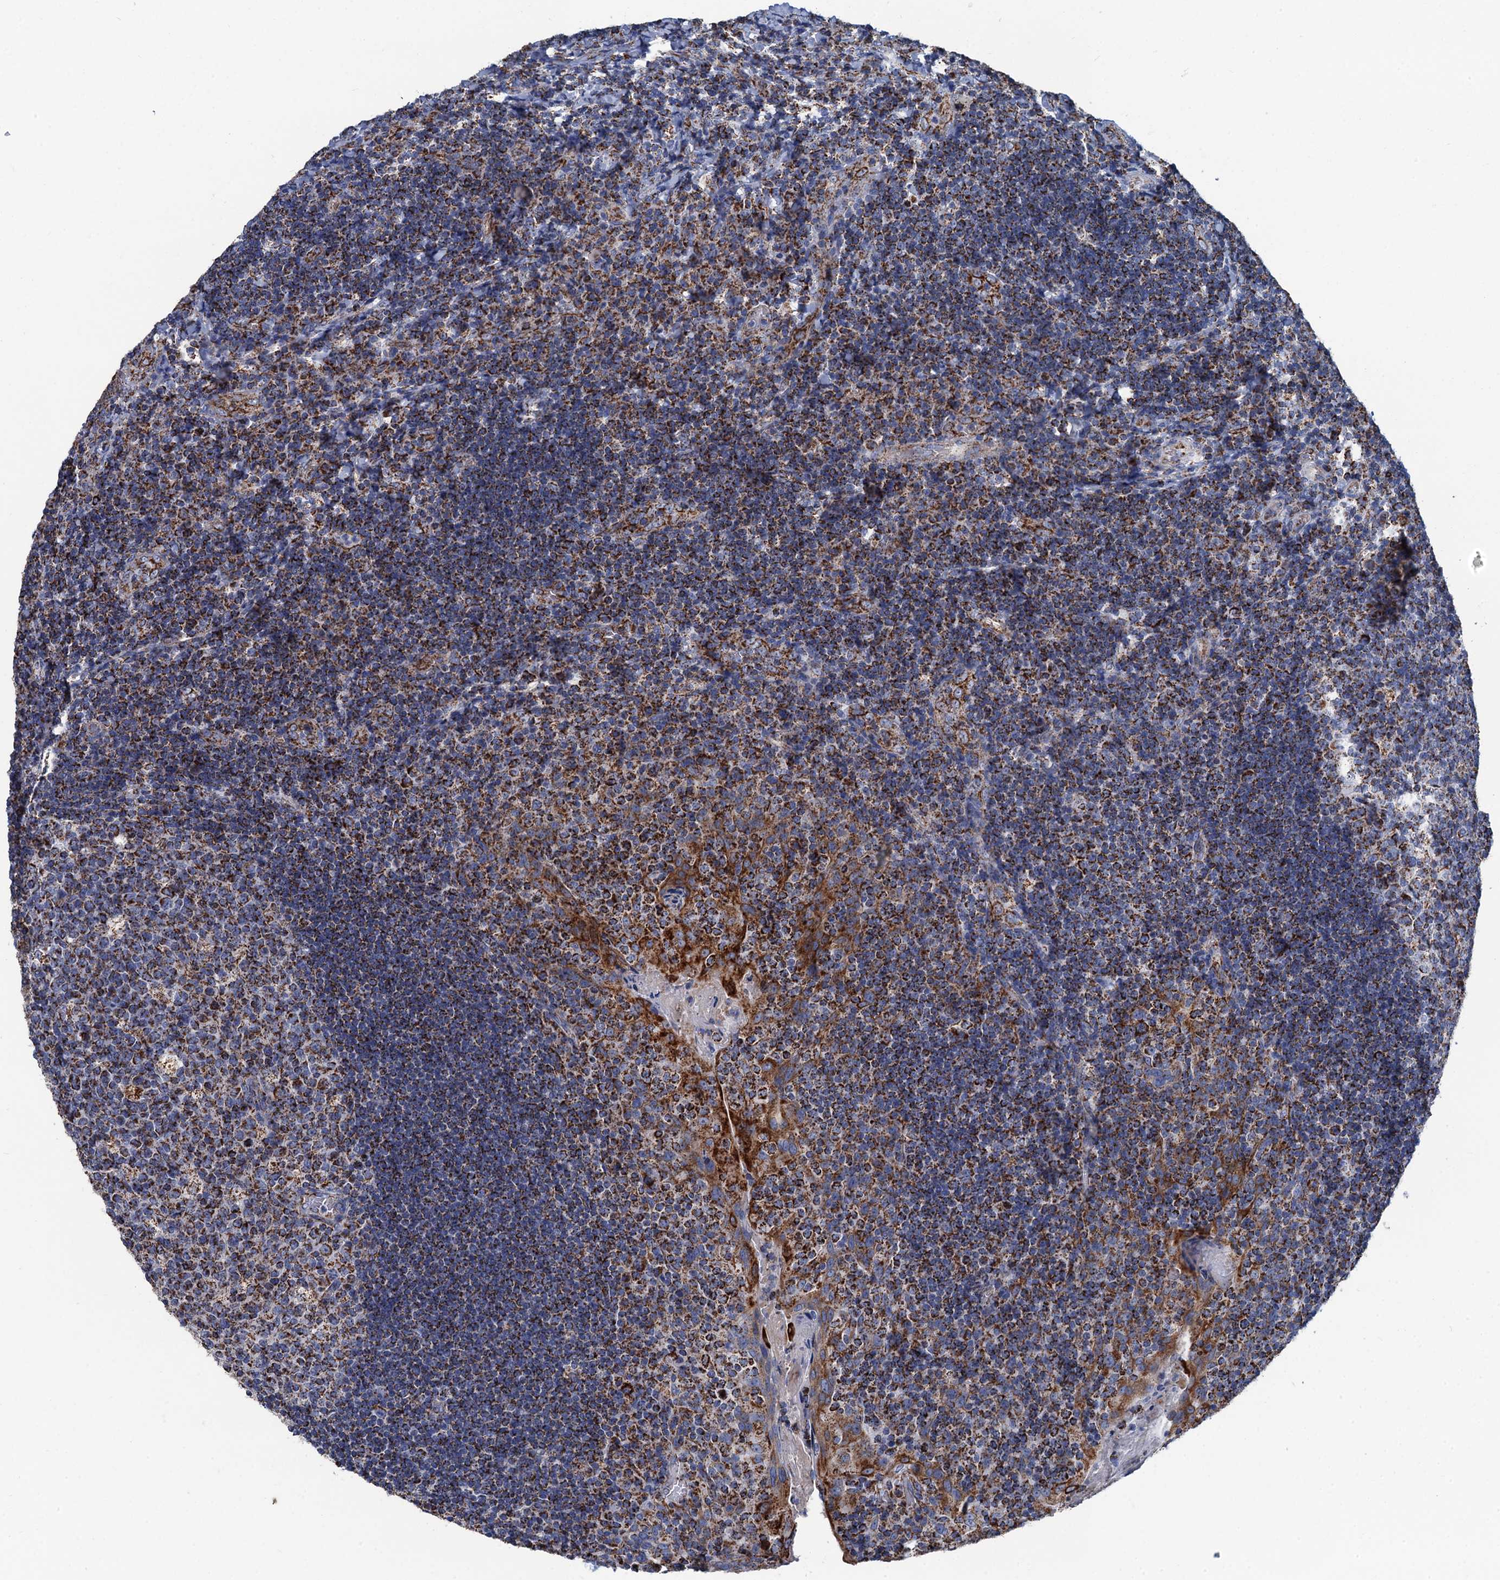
{"staining": {"intensity": "strong", "quantity": ">75%", "location": "cytoplasmic/membranous"}, "tissue": "tonsil", "cell_type": "Germinal center cells", "image_type": "normal", "snomed": [{"axis": "morphology", "description": "Normal tissue, NOS"}, {"axis": "topography", "description": "Tonsil"}], "caption": "Germinal center cells exhibit high levels of strong cytoplasmic/membranous staining in about >75% of cells in benign human tonsil.", "gene": "IVD", "patient": {"sex": "male", "age": 17}}